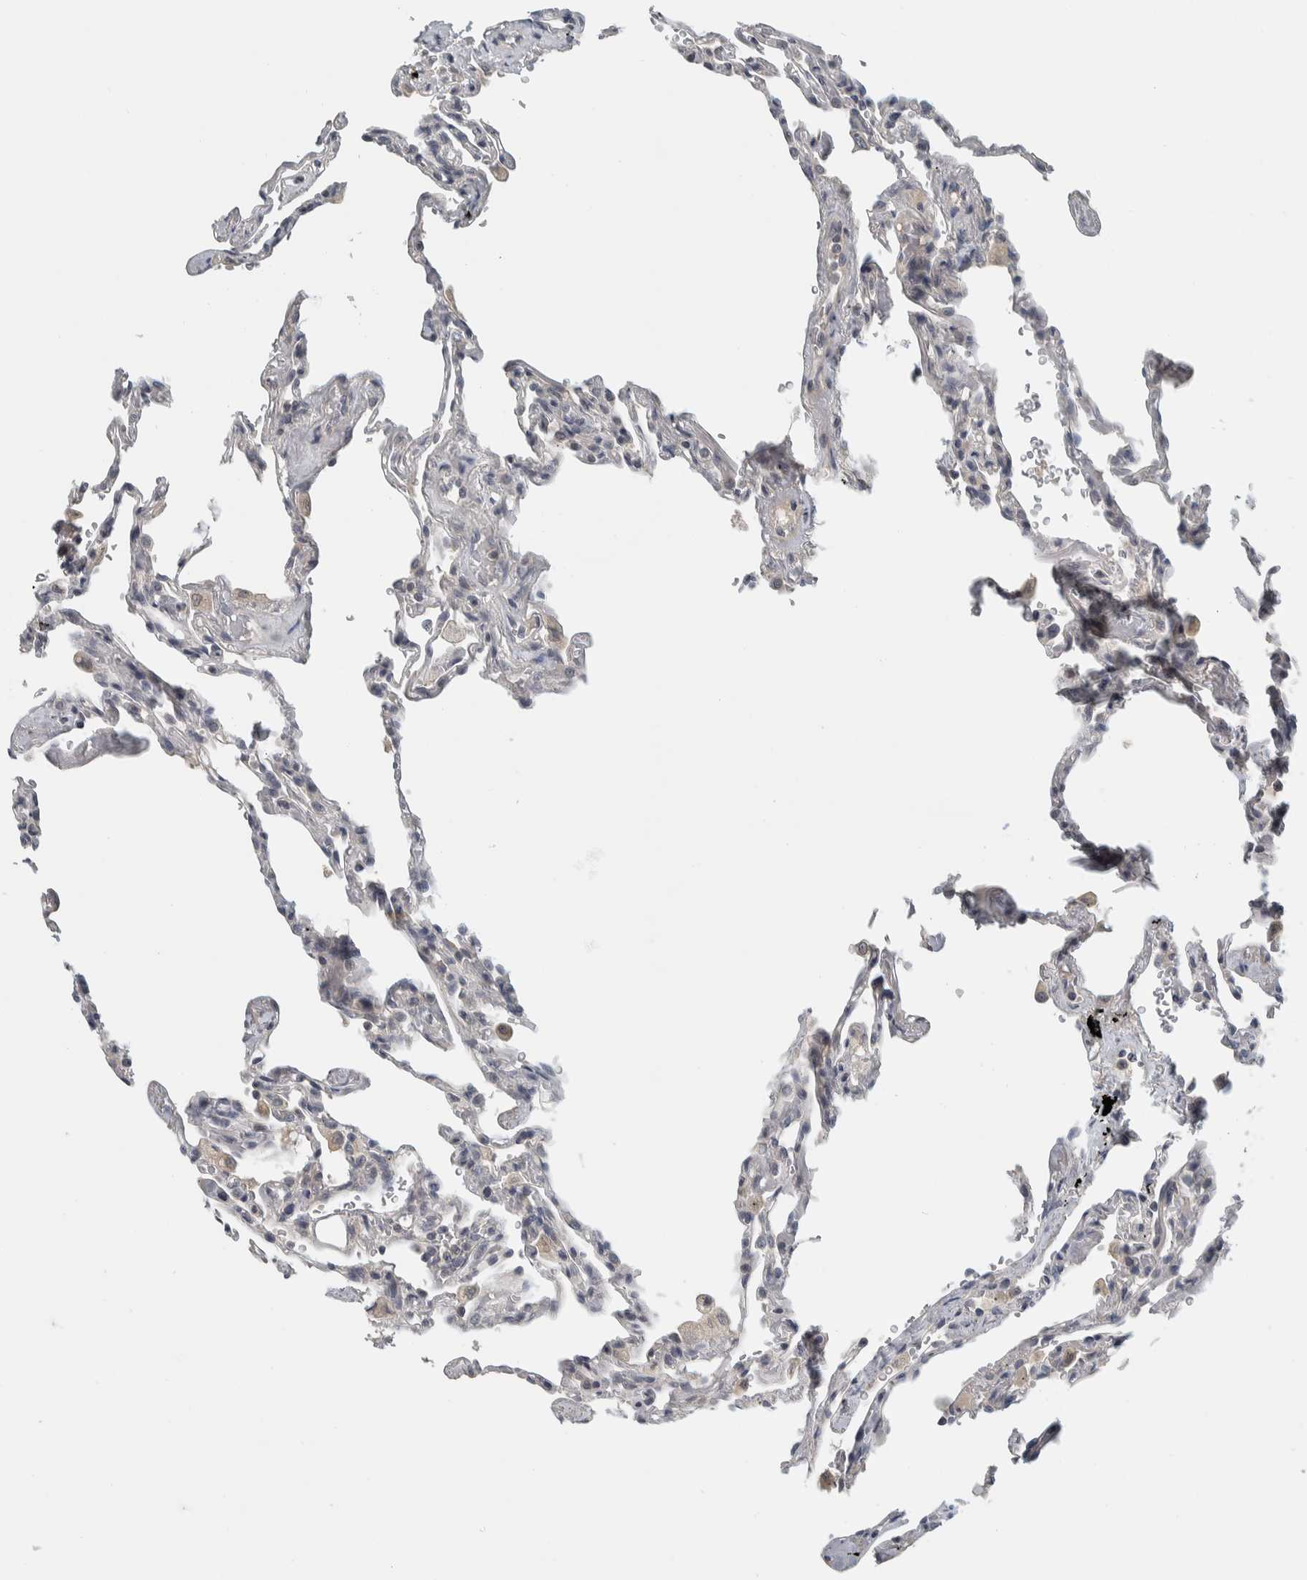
{"staining": {"intensity": "negative", "quantity": "none", "location": "none"}, "tissue": "lung", "cell_type": "Alveolar cells", "image_type": "normal", "snomed": [{"axis": "morphology", "description": "Normal tissue, NOS"}, {"axis": "topography", "description": "Lung"}], "caption": "An IHC image of unremarkable lung is shown. There is no staining in alveolar cells of lung. (Stains: DAB immunohistochemistry (IHC) with hematoxylin counter stain, Microscopy: brightfield microscopy at high magnification).", "gene": "AFP", "patient": {"sex": "male", "age": 59}}